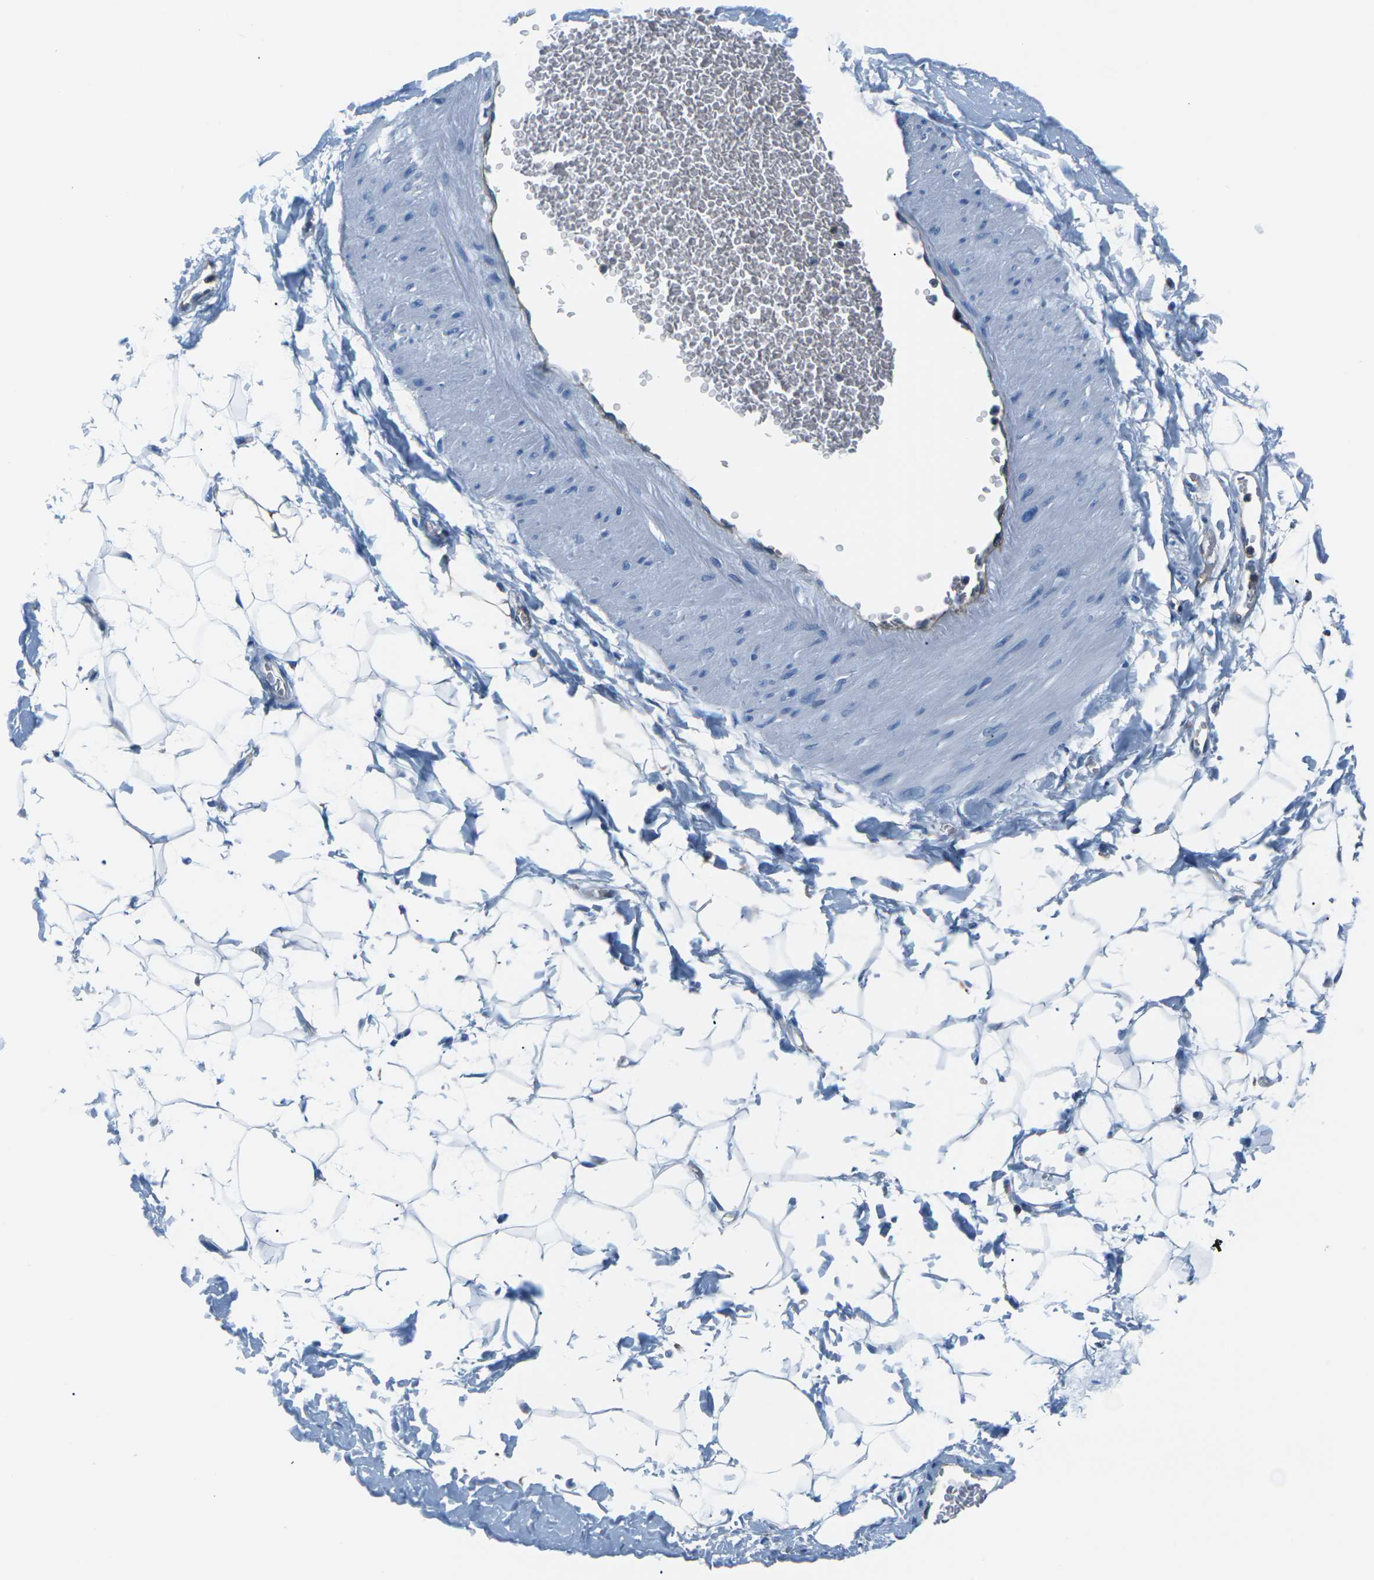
{"staining": {"intensity": "negative", "quantity": "none", "location": "none"}, "tissue": "adipose tissue", "cell_type": "Adipocytes", "image_type": "normal", "snomed": [{"axis": "morphology", "description": "Normal tissue, NOS"}, {"axis": "topography", "description": "Soft tissue"}], "caption": "The photomicrograph demonstrates no significant staining in adipocytes of adipose tissue.", "gene": "SOCS4", "patient": {"sex": "male", "age": 72}}